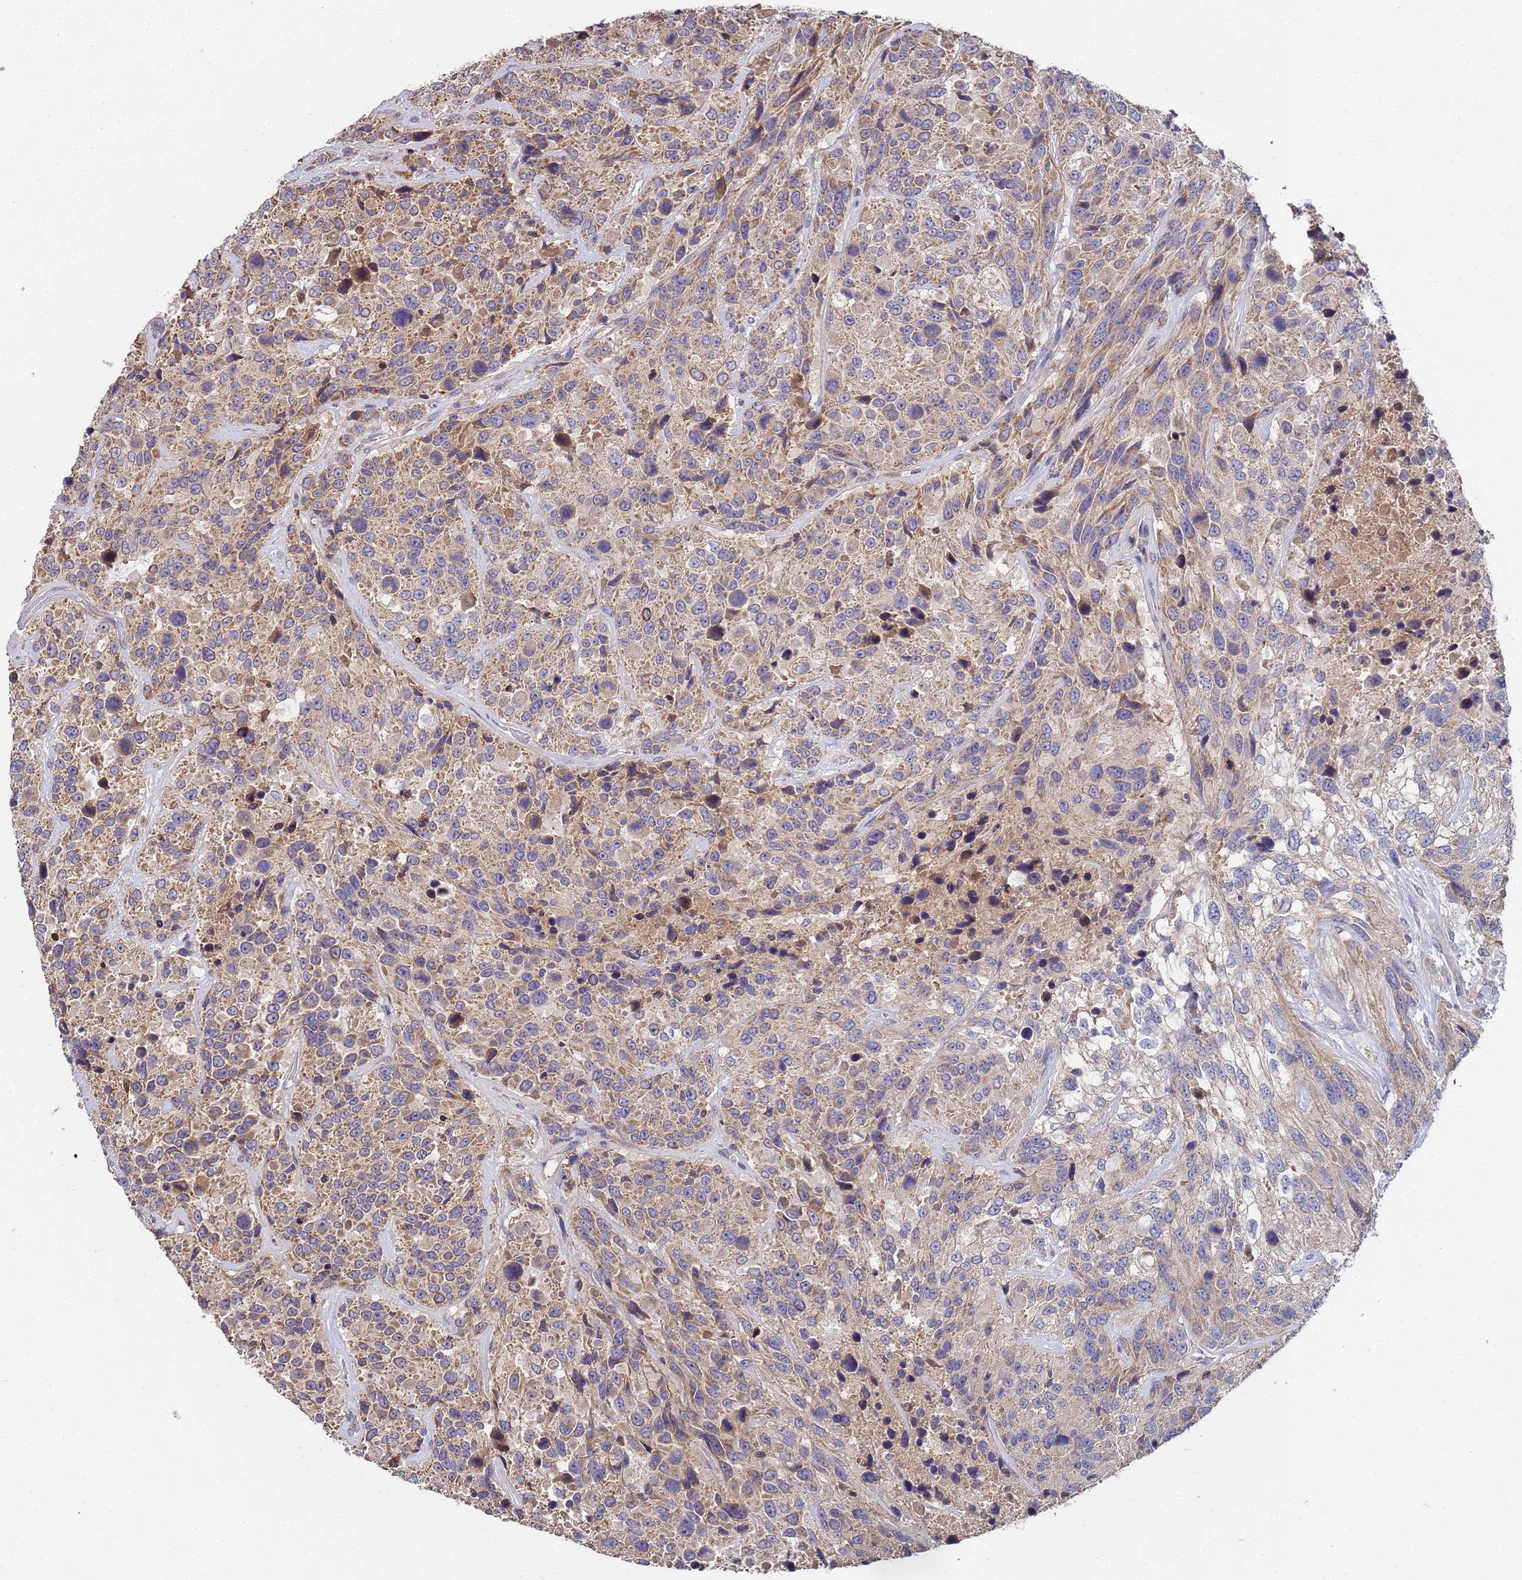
{"staining": {"intensity": "moderate", "quantity": ">75%", "location": "cytoplasmic/membranous"}, "tissue": "urothelial cancer", "cell_type": "Tumor cells", "image_type": "cancer", "snomed": [{"axis": "morphology", "description": "Urothelial carcinoma, High grade"}, {"axis": "topography", "description": "Urinary bladder"}], "caption": "This is a histology image of IHC staining of high-grade urothelial carcinoma, which shows moderate positivity in the cytoplasmic/membranous of tumor cells.", "gene": "C5orf34", "patient": {"sex": "female", "age": 70}}